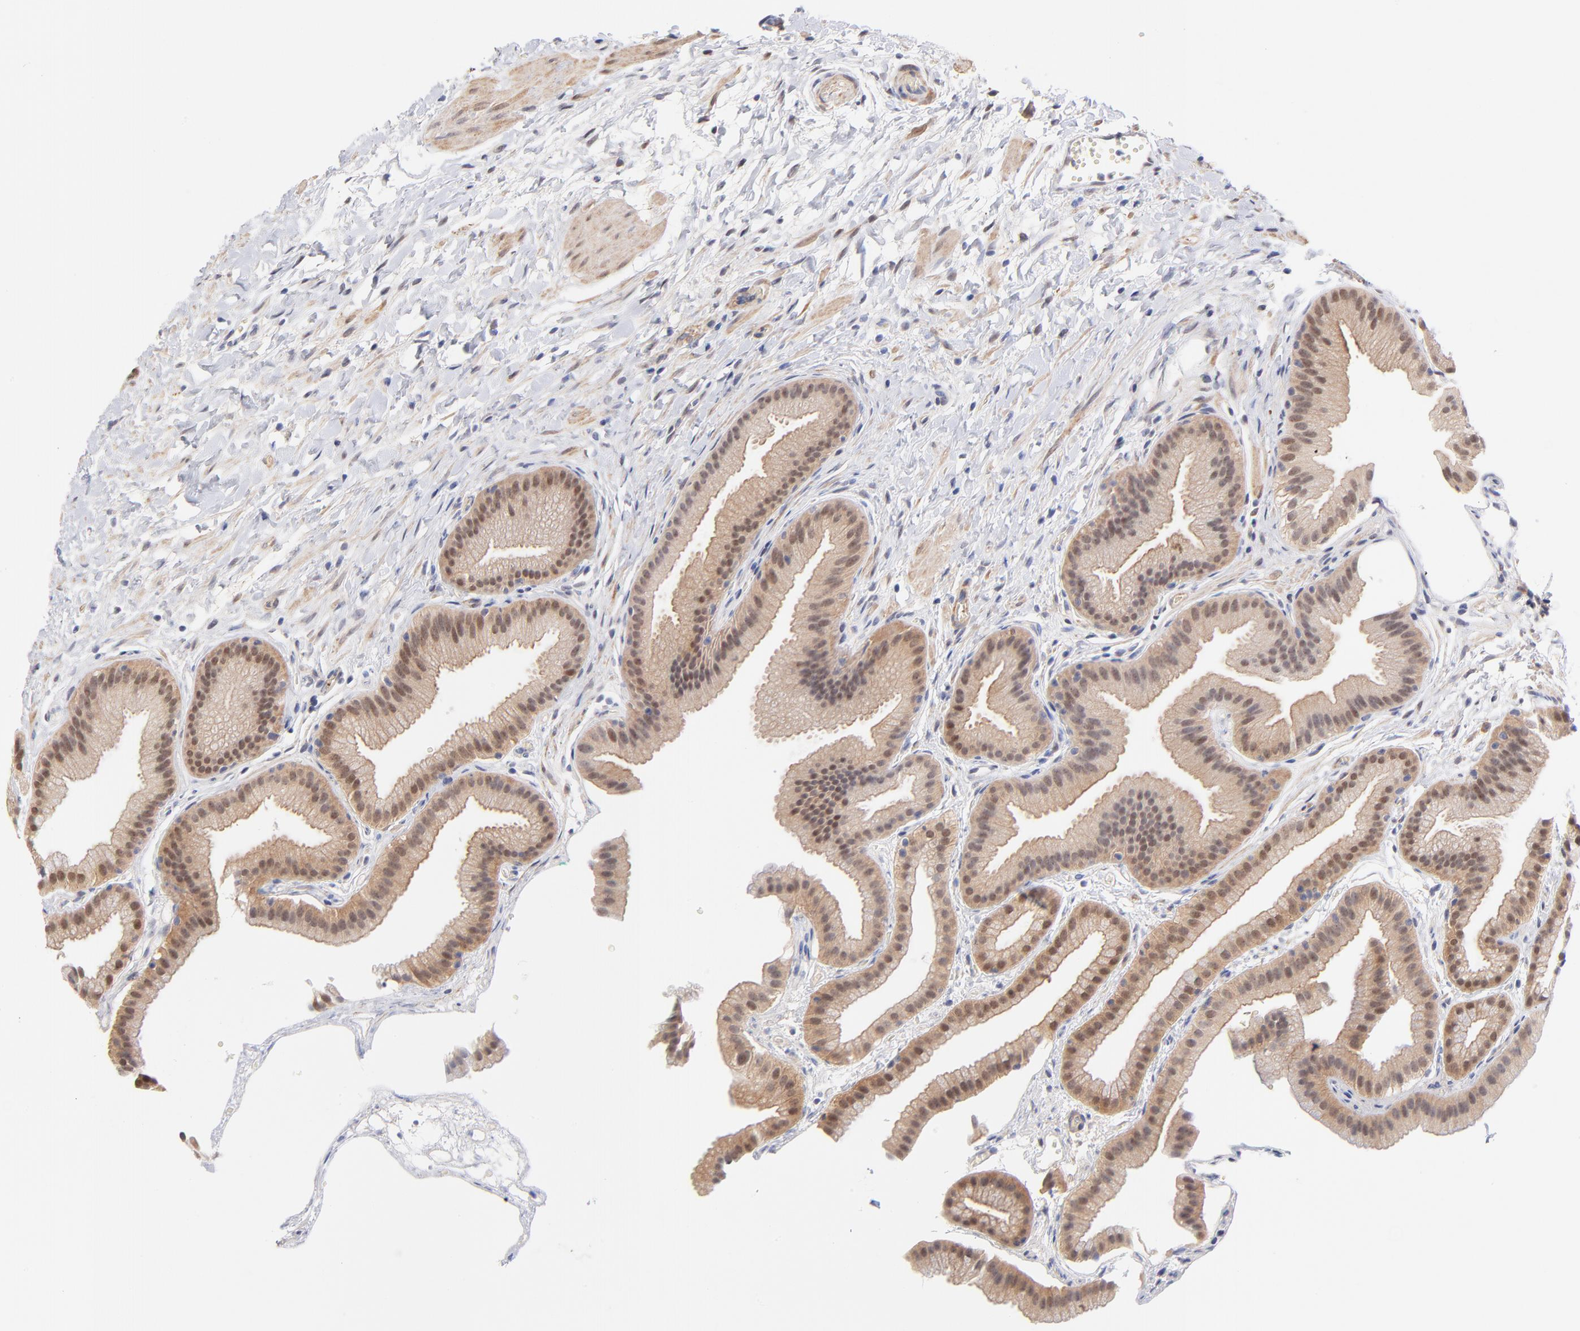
{"staining": {"intensity": "weak", "quantity": ">75%", "location": "cytoplasmic/membranous"}, "tissue": "gallbladder", "cell_type": "Glandular cells", "image_type": "normal", "snomed": [{"axis": "morphology", "description": "Normal tissue, NOS"}, {"axis": "topography", "description": "Gallbladder"}], "caption": "Immunohistochemical staining of normal gallbladder shows low levels of weak cytoplasmic/membranous expression in about >75% of glandular cells.", "gene": "UBE2E2", "patient": {"sex": "female", "age": 63}}